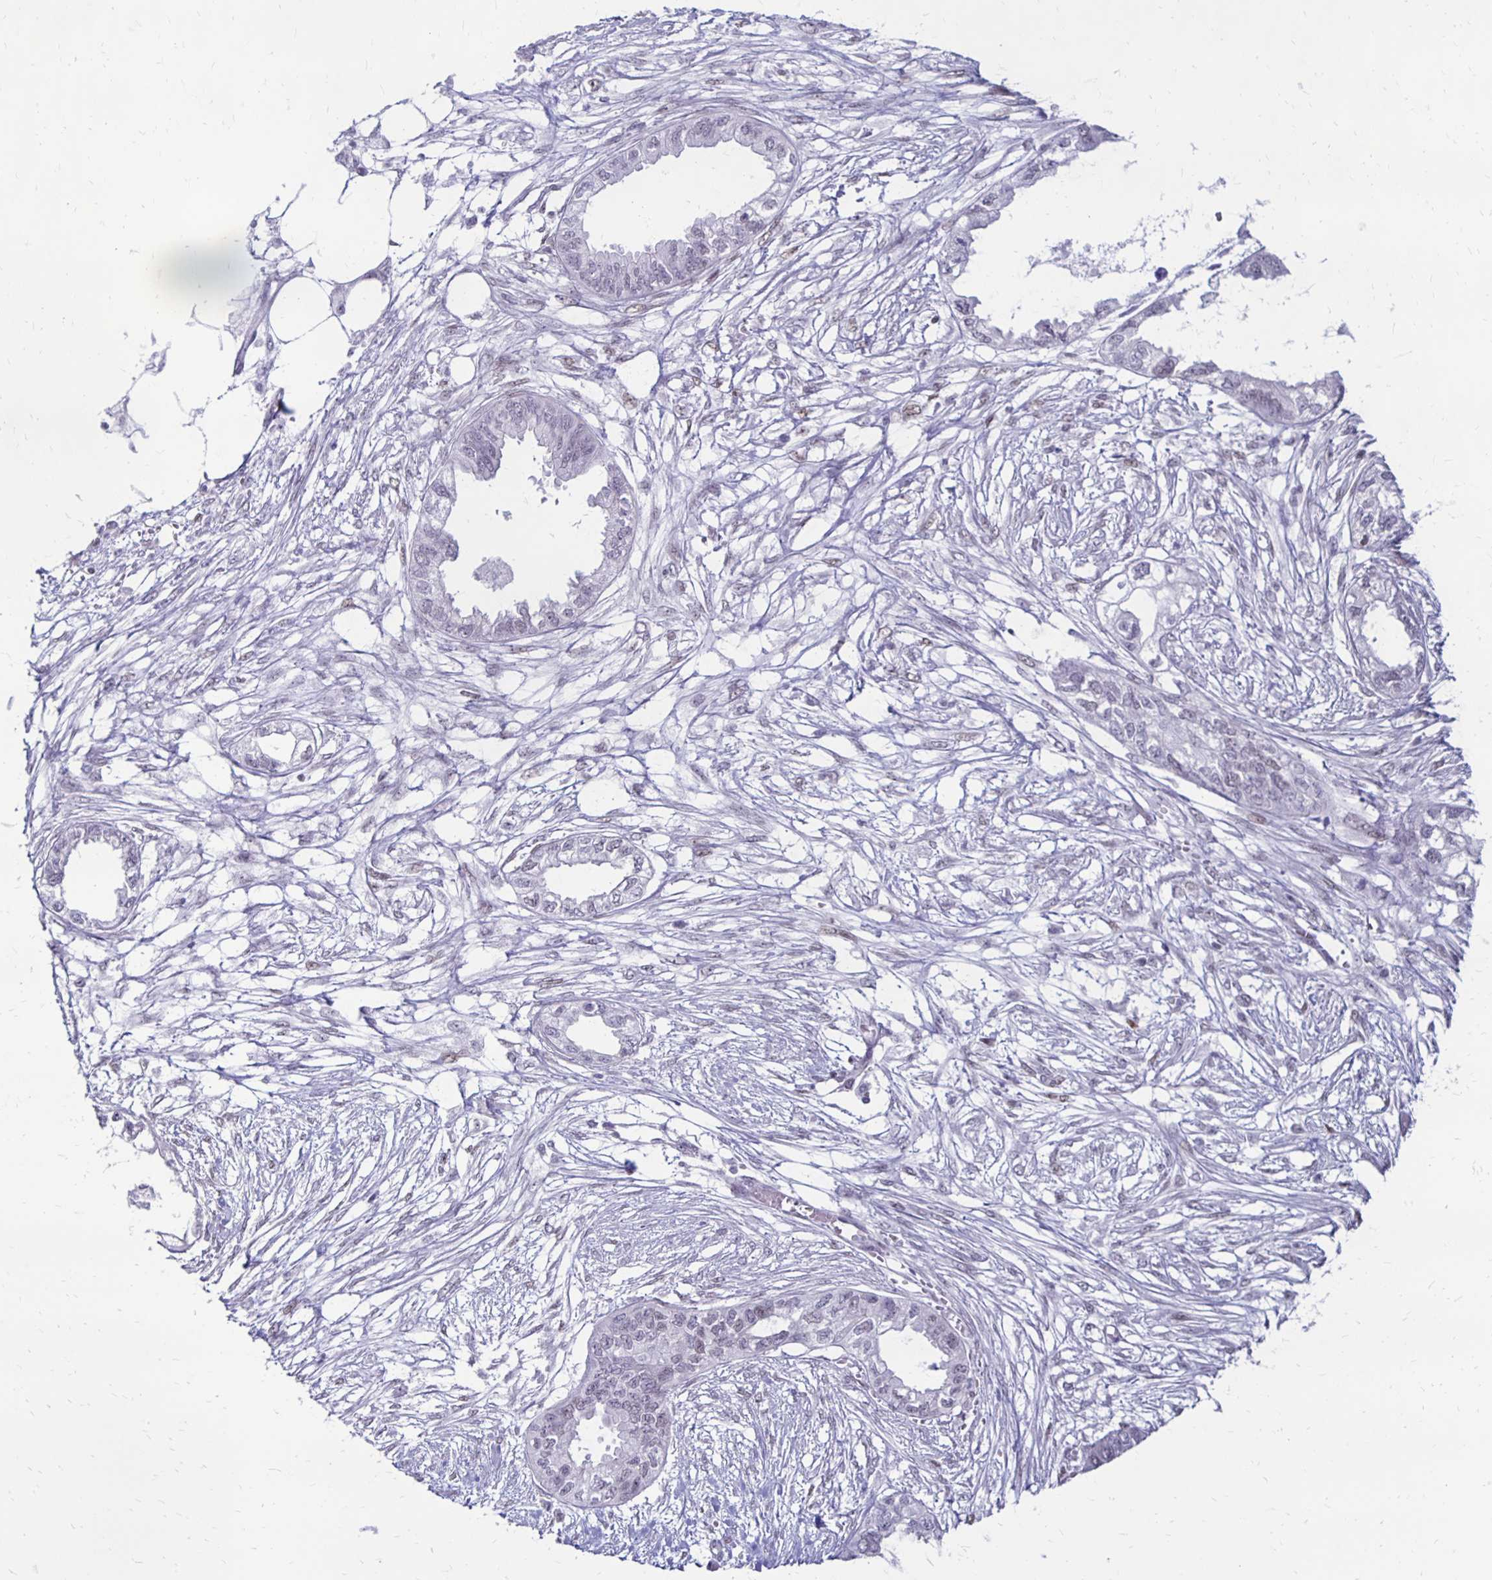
{"staining": {"intensity": "weak", "quantity": "<25%", "location": "nuclear"}, "tissue": "endometrial cancer", "cell_type": "Tumor cells", "image_type": "cancer", "snomed": [{"axis": "morphology", "description": "Adenocarcinoma, NOS"}, {"axis": "morphology", "description": "Adenocarcinoma, metastatic, NOS"}, {"axis": "topography", "description": "Adipose tissue"}, {"axis": "topography", "description": "Endometrium"}], "caption": "High power microscopy image of an immunohistochemistry image of metastatic adenocarcinoma (endometrial), revealing no significant positivity in tumor cells.", "gene": "DDB2", "patient": {"sex": "female", "age": 67}}